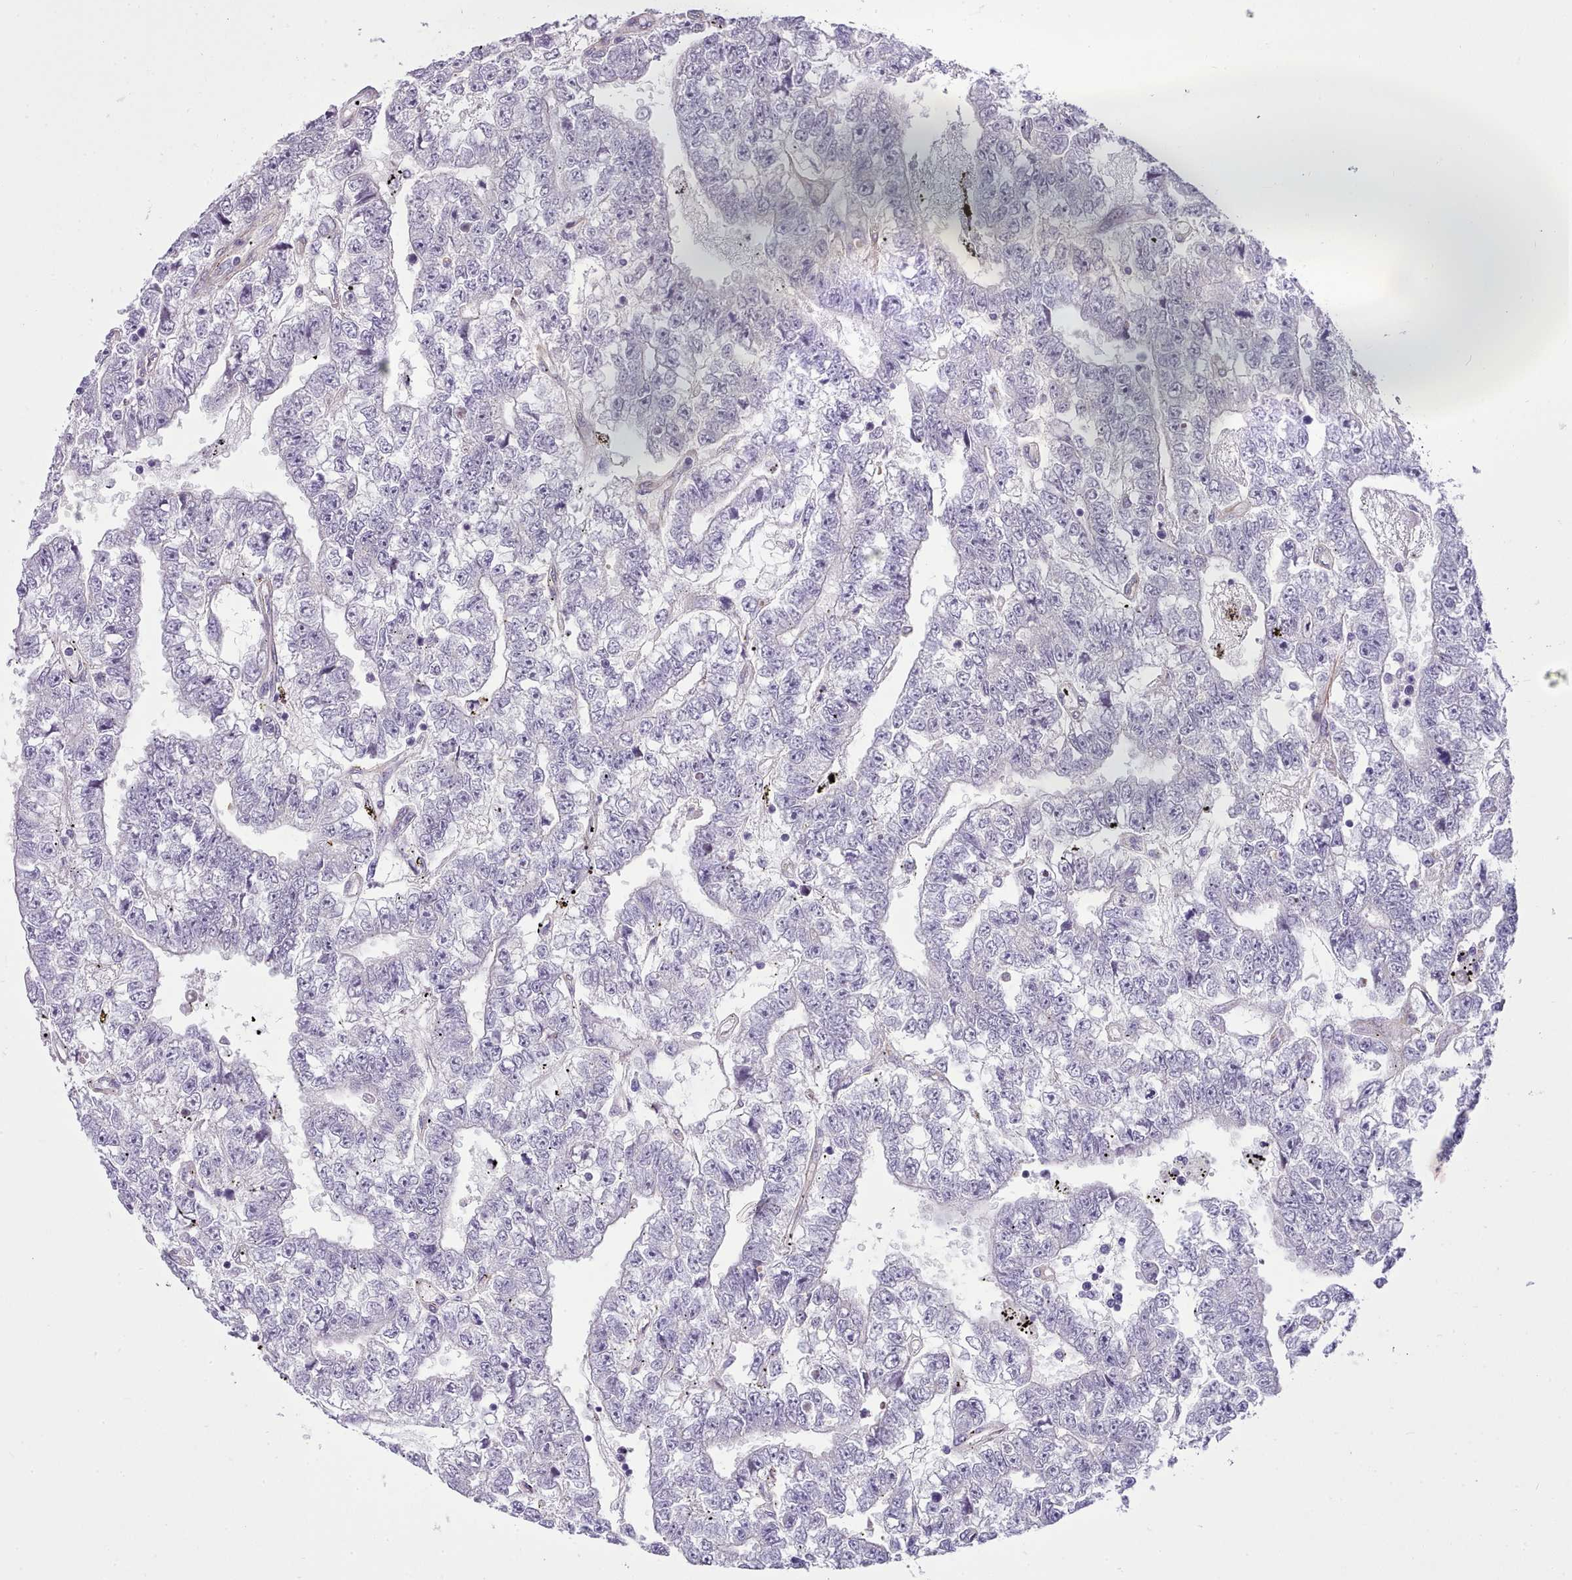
{"staining": {"intensity": "negative", "quantity": "none", "location": "none"}, "tissue": "testis cancer", "cell_type": "Tumor cells", "image_type": "cancer", "snomed": [{"axis": "morphology", "description": "Carcinoma, Embryonal, NOS"}, {"axis": "topography", "description": "Testis"}], "caption": "Tumor cells show no significant expression in testis cancer (embryonal carcinoma).", "gene": "HOXB7", "patient": {"sex": "male", "age": 25}}